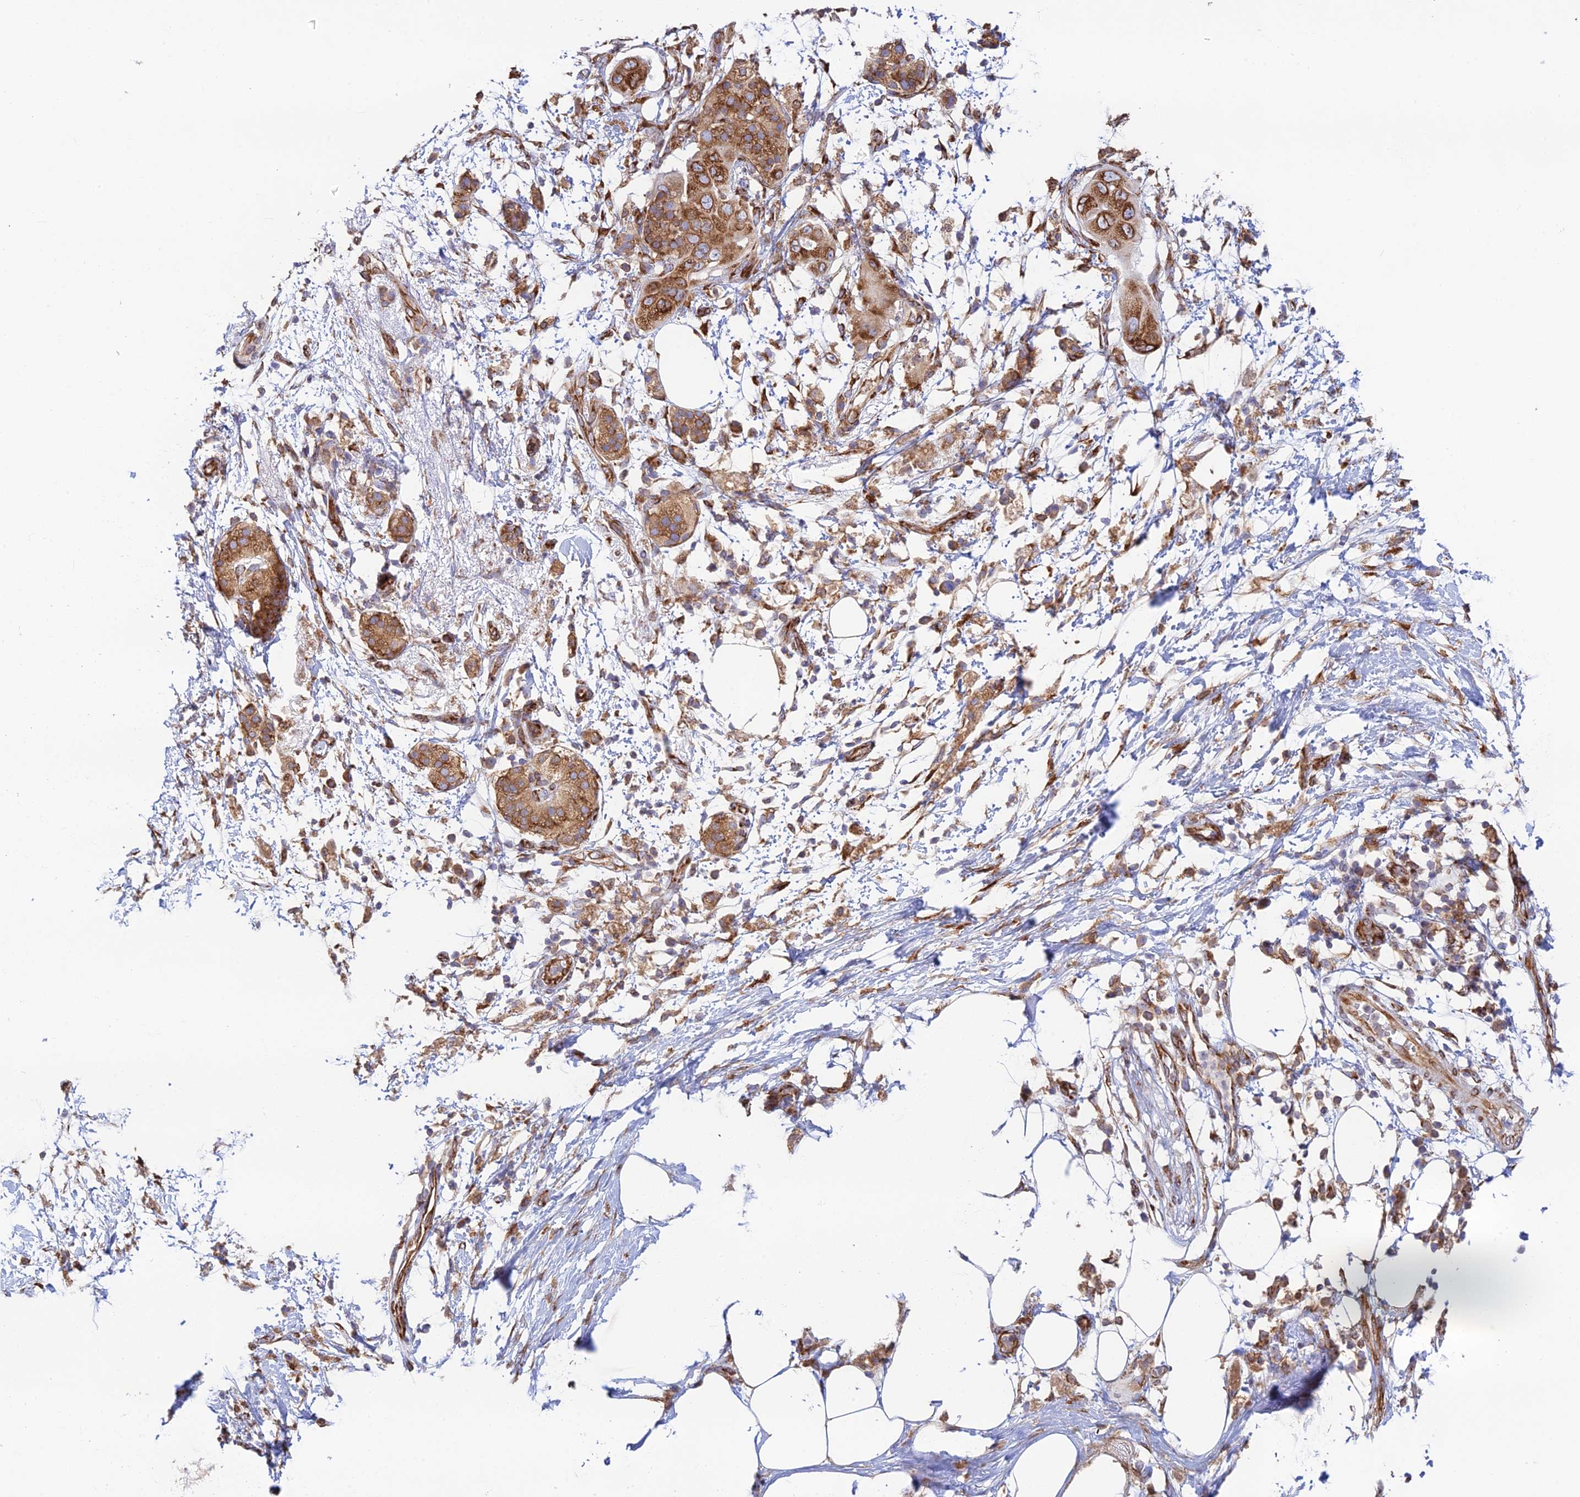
{"staining": {"intensity": "moderate", "quantity": ">75%", "location": "cytoplasmic/membranous"}, "tissue": "pancreatic cancer", "cell_type": "Tumor cells", "image_type": "cancer", "snomed": [{"axis": "morphology", "description": "Adenocarcinoma, NOS"}, {"axis": "topography", "description": "Pancreas"}], "caption": "A micrograph showing moderate cytoplasmic/membranous positivity in about >75% of tumor cells in pancreatic cancer (adenocarcinoma), as visualized by brown immunohistochemical staining.", "gene": "CCDC69", "patient": {"sex": "male", "age": 68}}